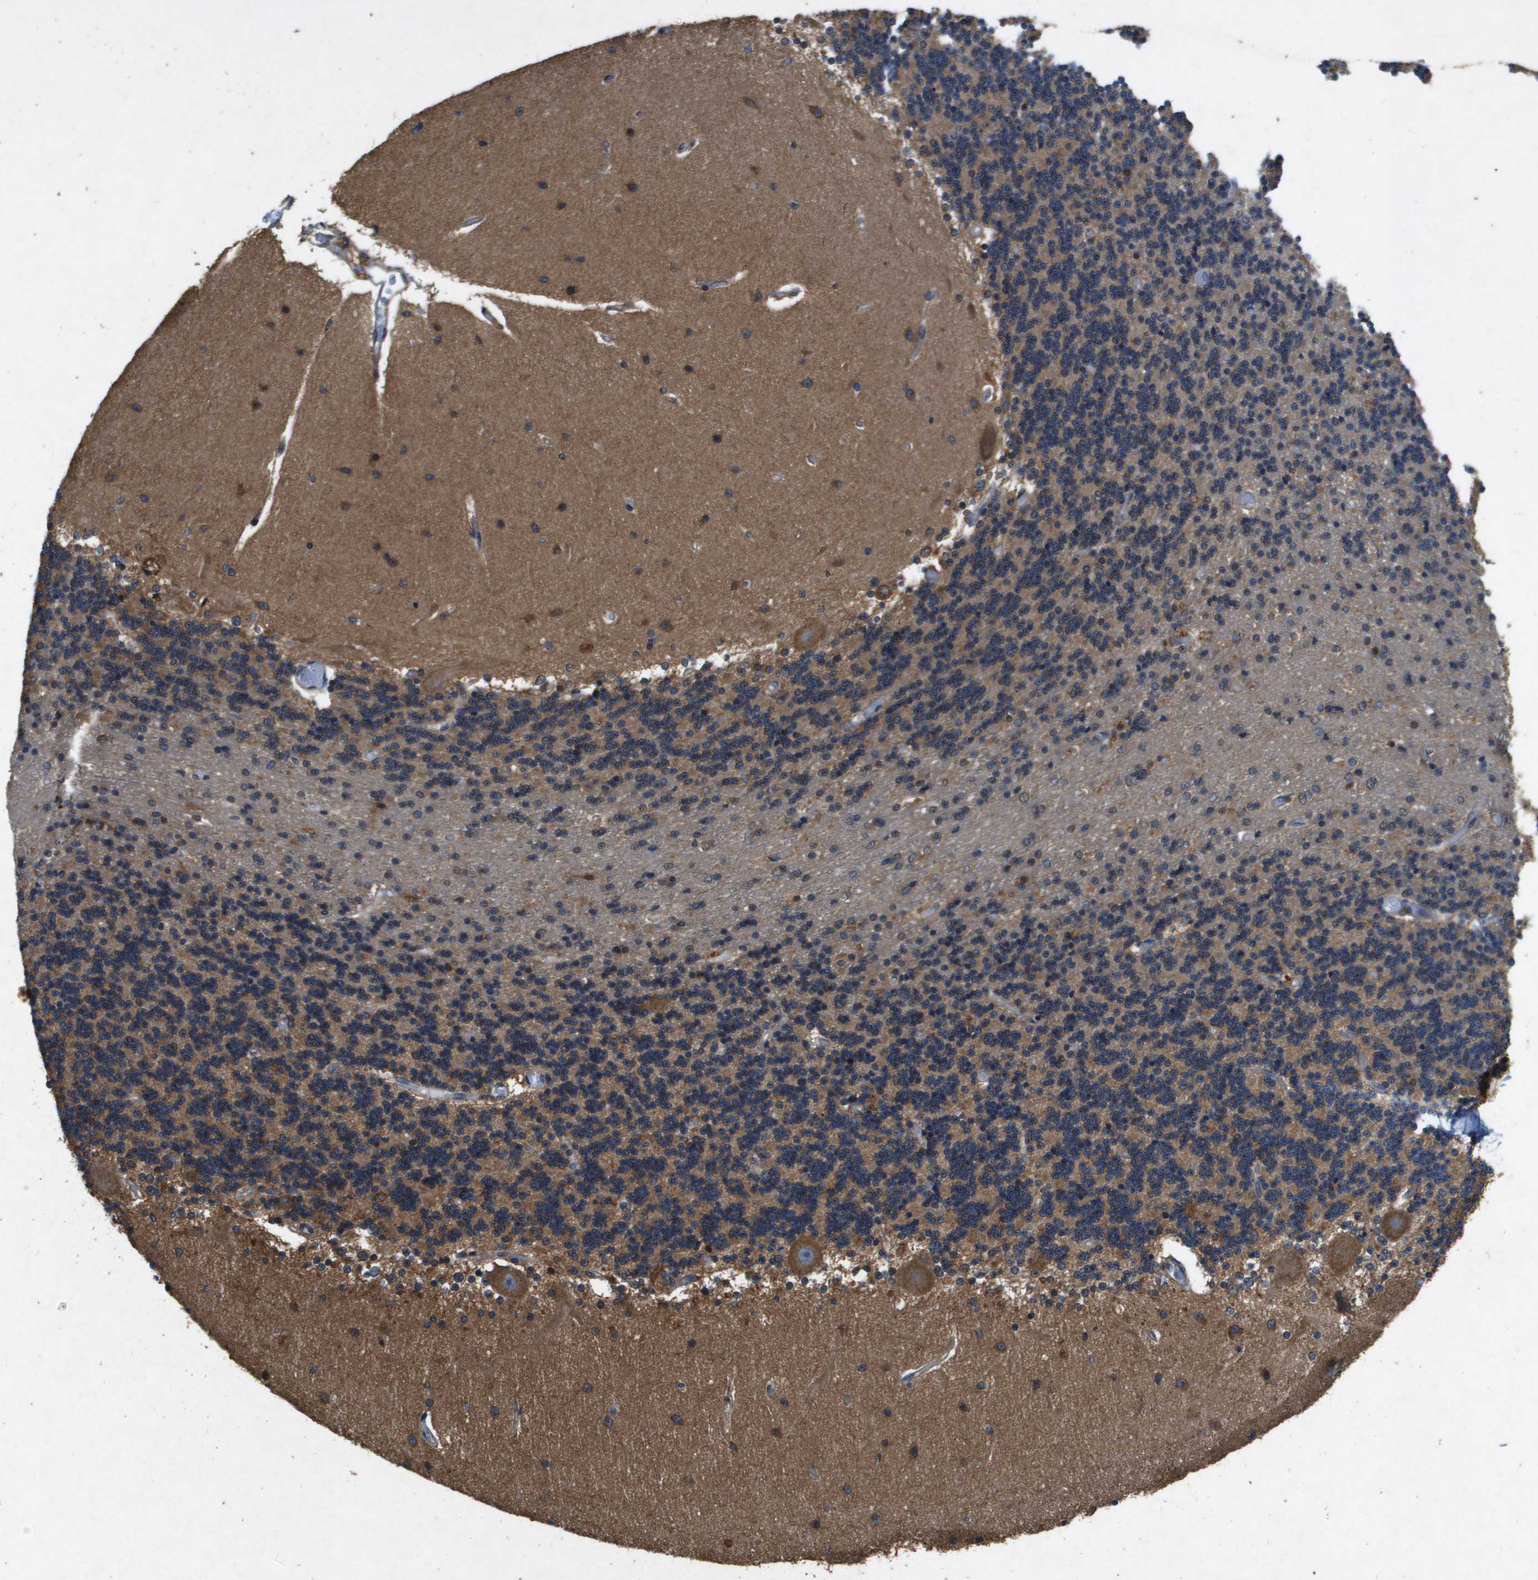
{"staining": {"intensity": "moderate", "quantity": "25%-75%", "location": "cytoplasmic/membranous"}, "tissue": "cerebellum", "cell_type": "Cells in granular layer", "image_type": "normal", "snomed": [{"axis": "morphology", "description": "Normal tissue, NOS"}, {"axis": "topography", "description": "Cerebellum"}], "caption": "Protein expression analysis of normal human cerebellum reveals moderate cytoplasmic/membranous positivity in about 25%-75% of cells in granular layer.", "gene": "PTPRT", "patient": {"sex": "female", "age": 54}}